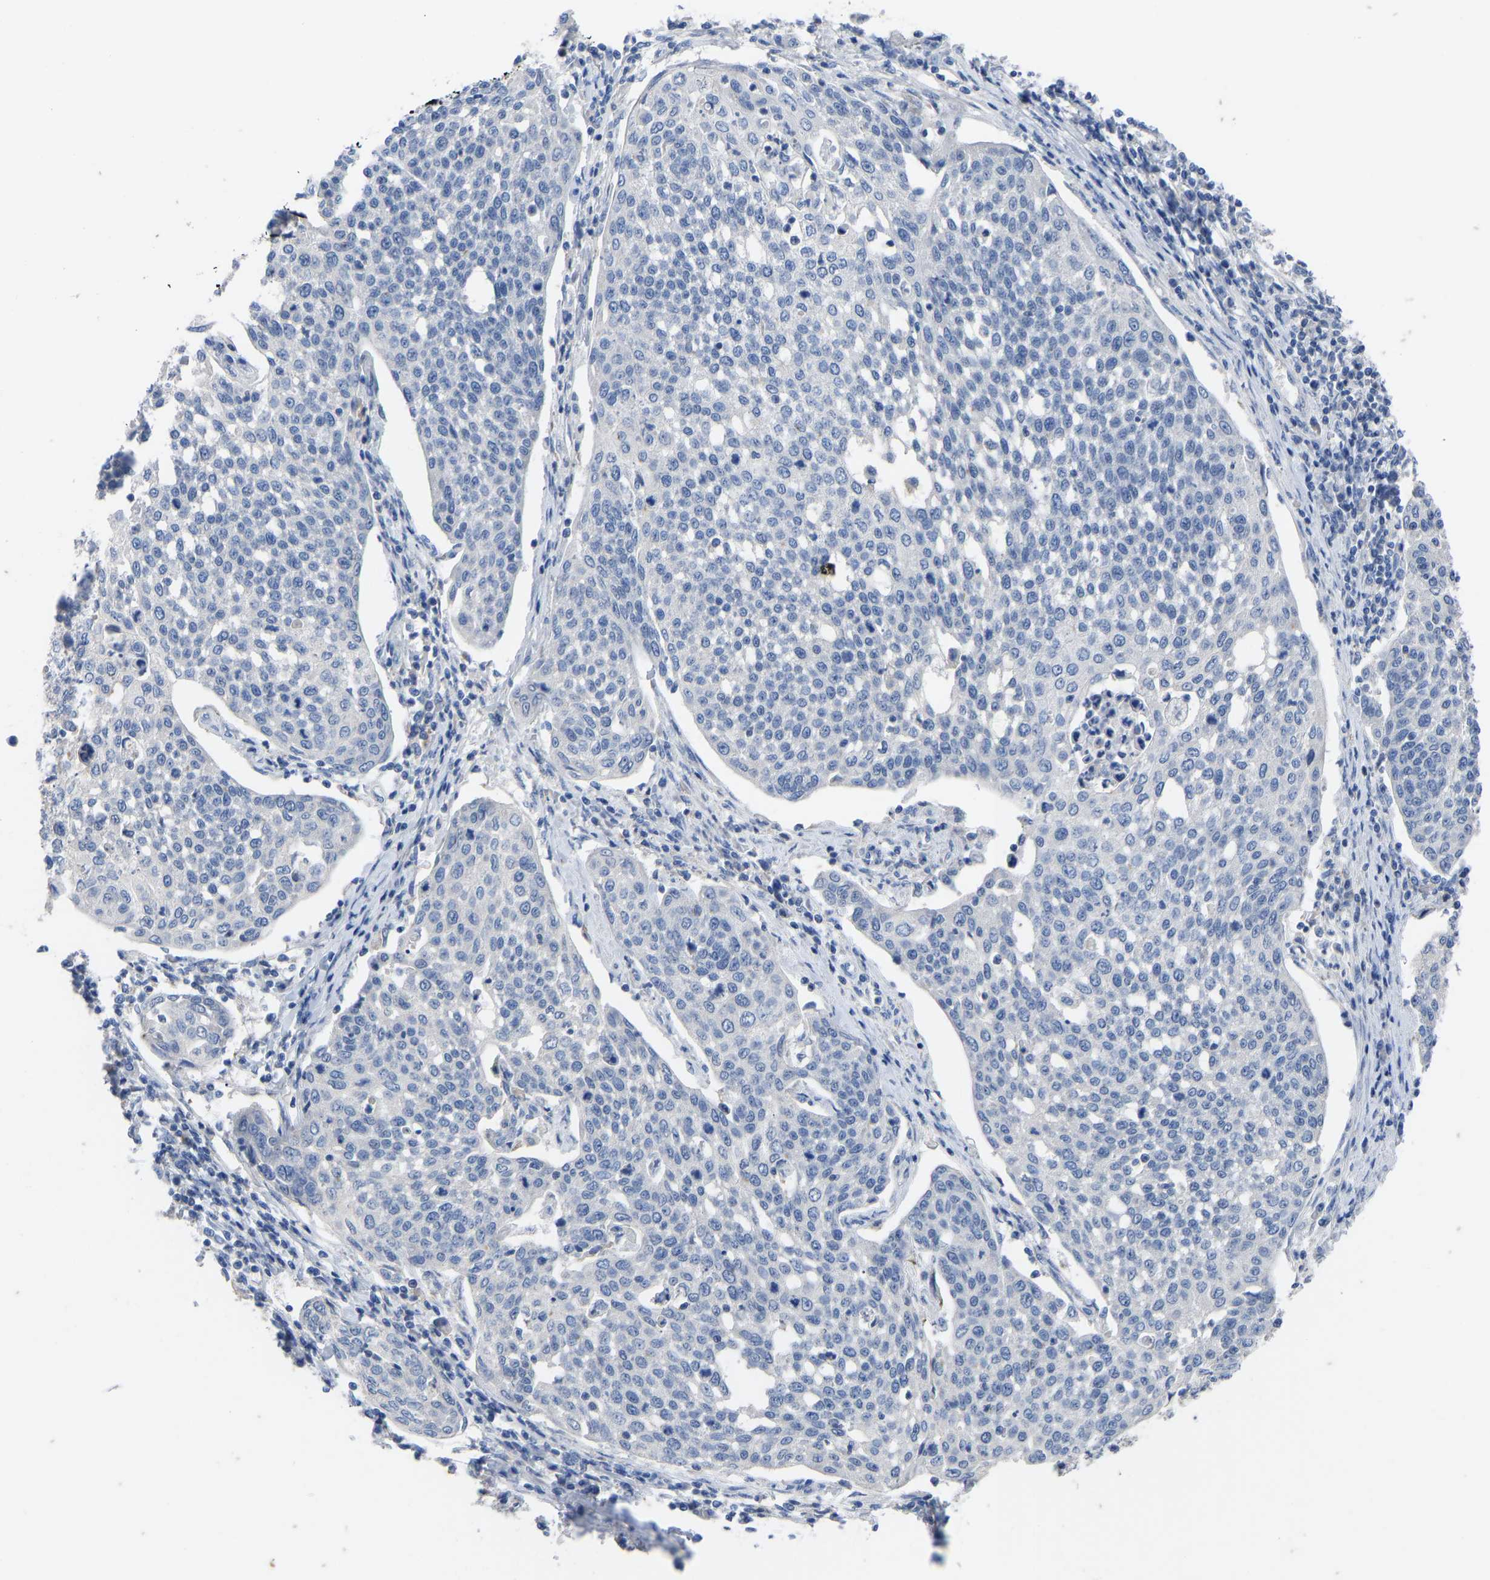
{"staining": {"intensity": "negative", "quantity": "none", "location": "none"}, "tissue": "cervical cancer", "cell_type": "Tumor cells", "image_type": "cancer", "snomed": [{"axis": "morphology", "description": "Squamous cell carcinoma, NOS"}, {"axis": "topography", "description": "Cervix"}], "caption": "Tumor cells are negative for brown protein staining in cervical cancer (squamous cell carcinoma).", "gene": "OLIG2", "patient": {"sex": "female", "age": 34}}